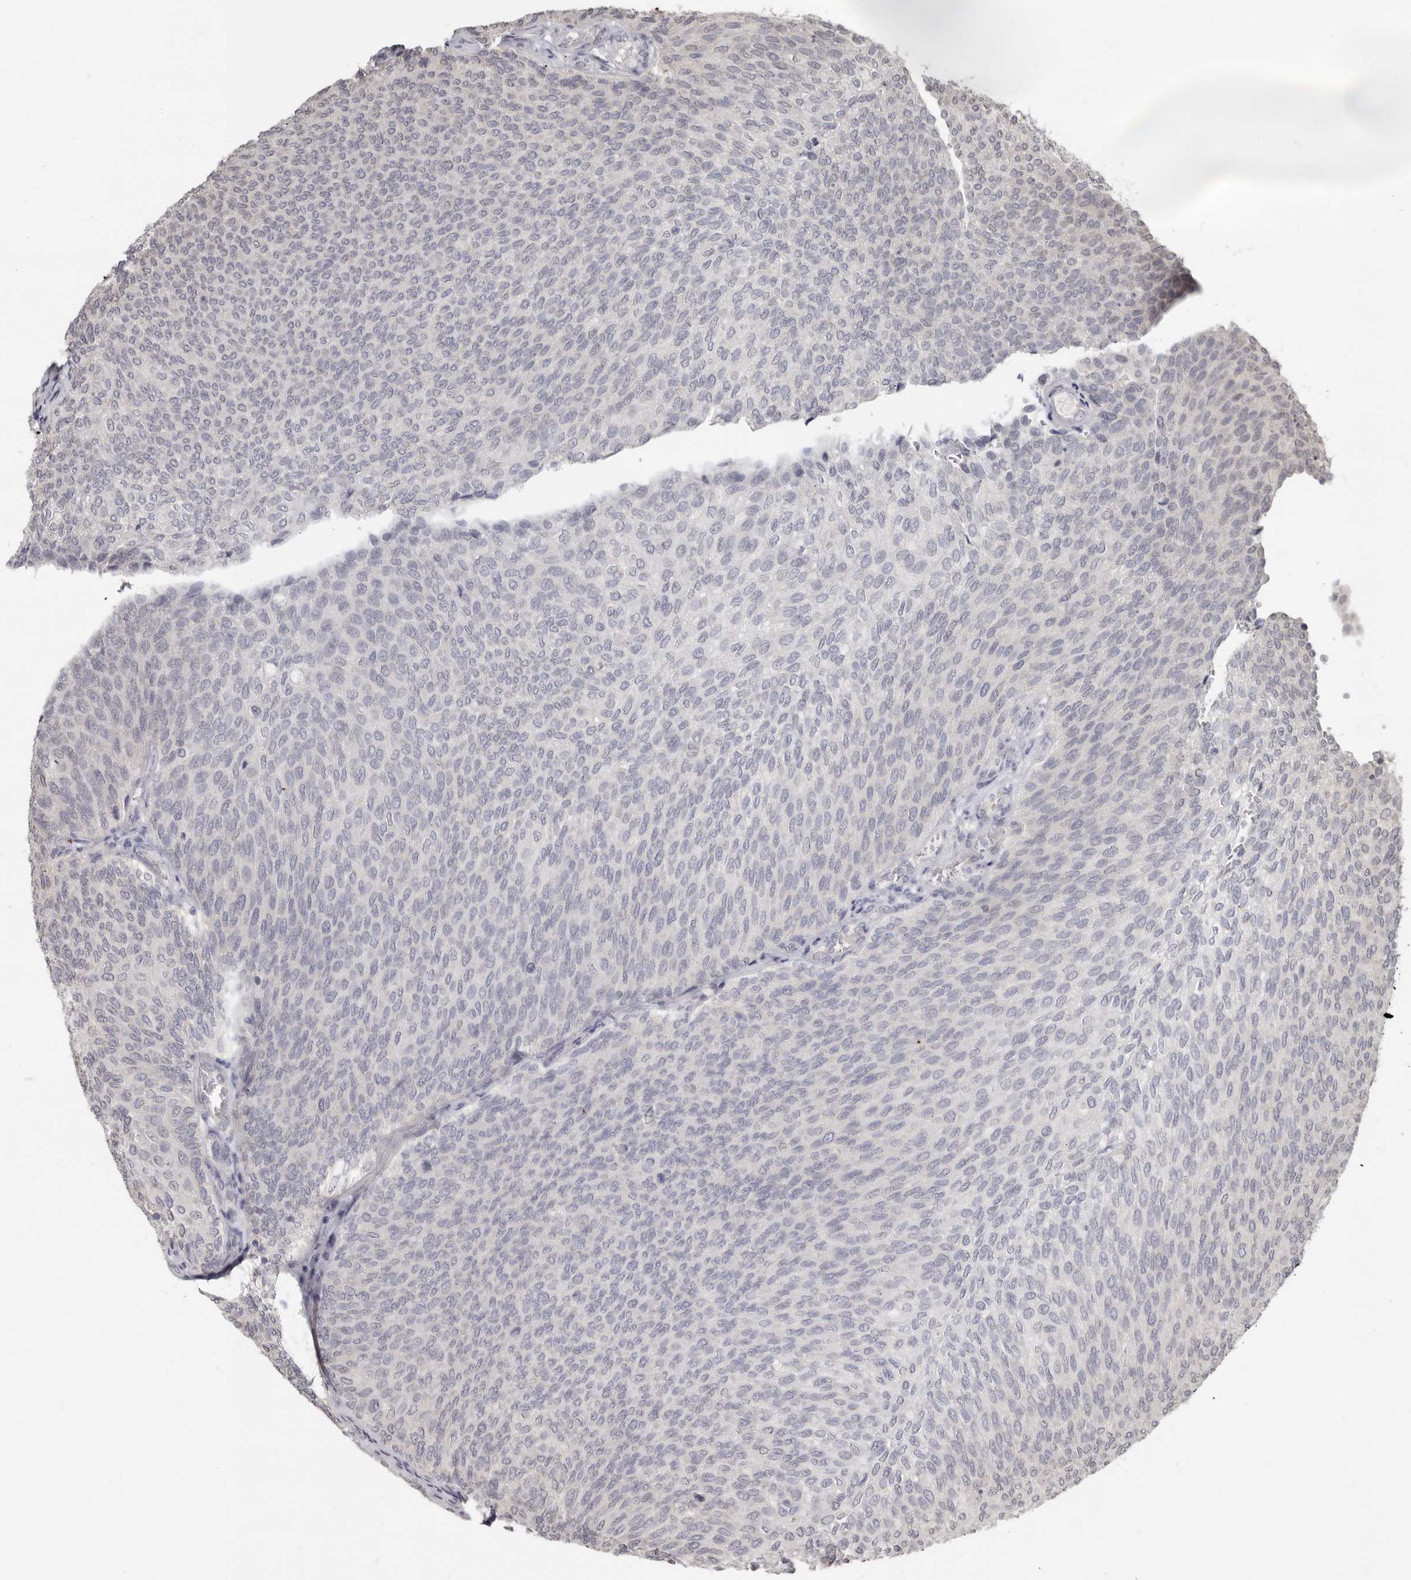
{"staining": {"intensity": "negative", "quantity": "none", "location": "none"}, "tissue": "urothelial cancer", "cell_type": "Tumor cells", "image_type": "cancer", "snomed": [{"axis": "morphology", "description": "Urothelial carcinoma, Low grade"}, {"axis": "topography", "description": "Urinary bladder"}], "caption": "Urothelial carcinoma (low-grade) stained for a protein using immunohistochemistry reveals no expression tumor cells.", "gene": "LINGO2", "patient": {"sex": "female", "age": 79}}